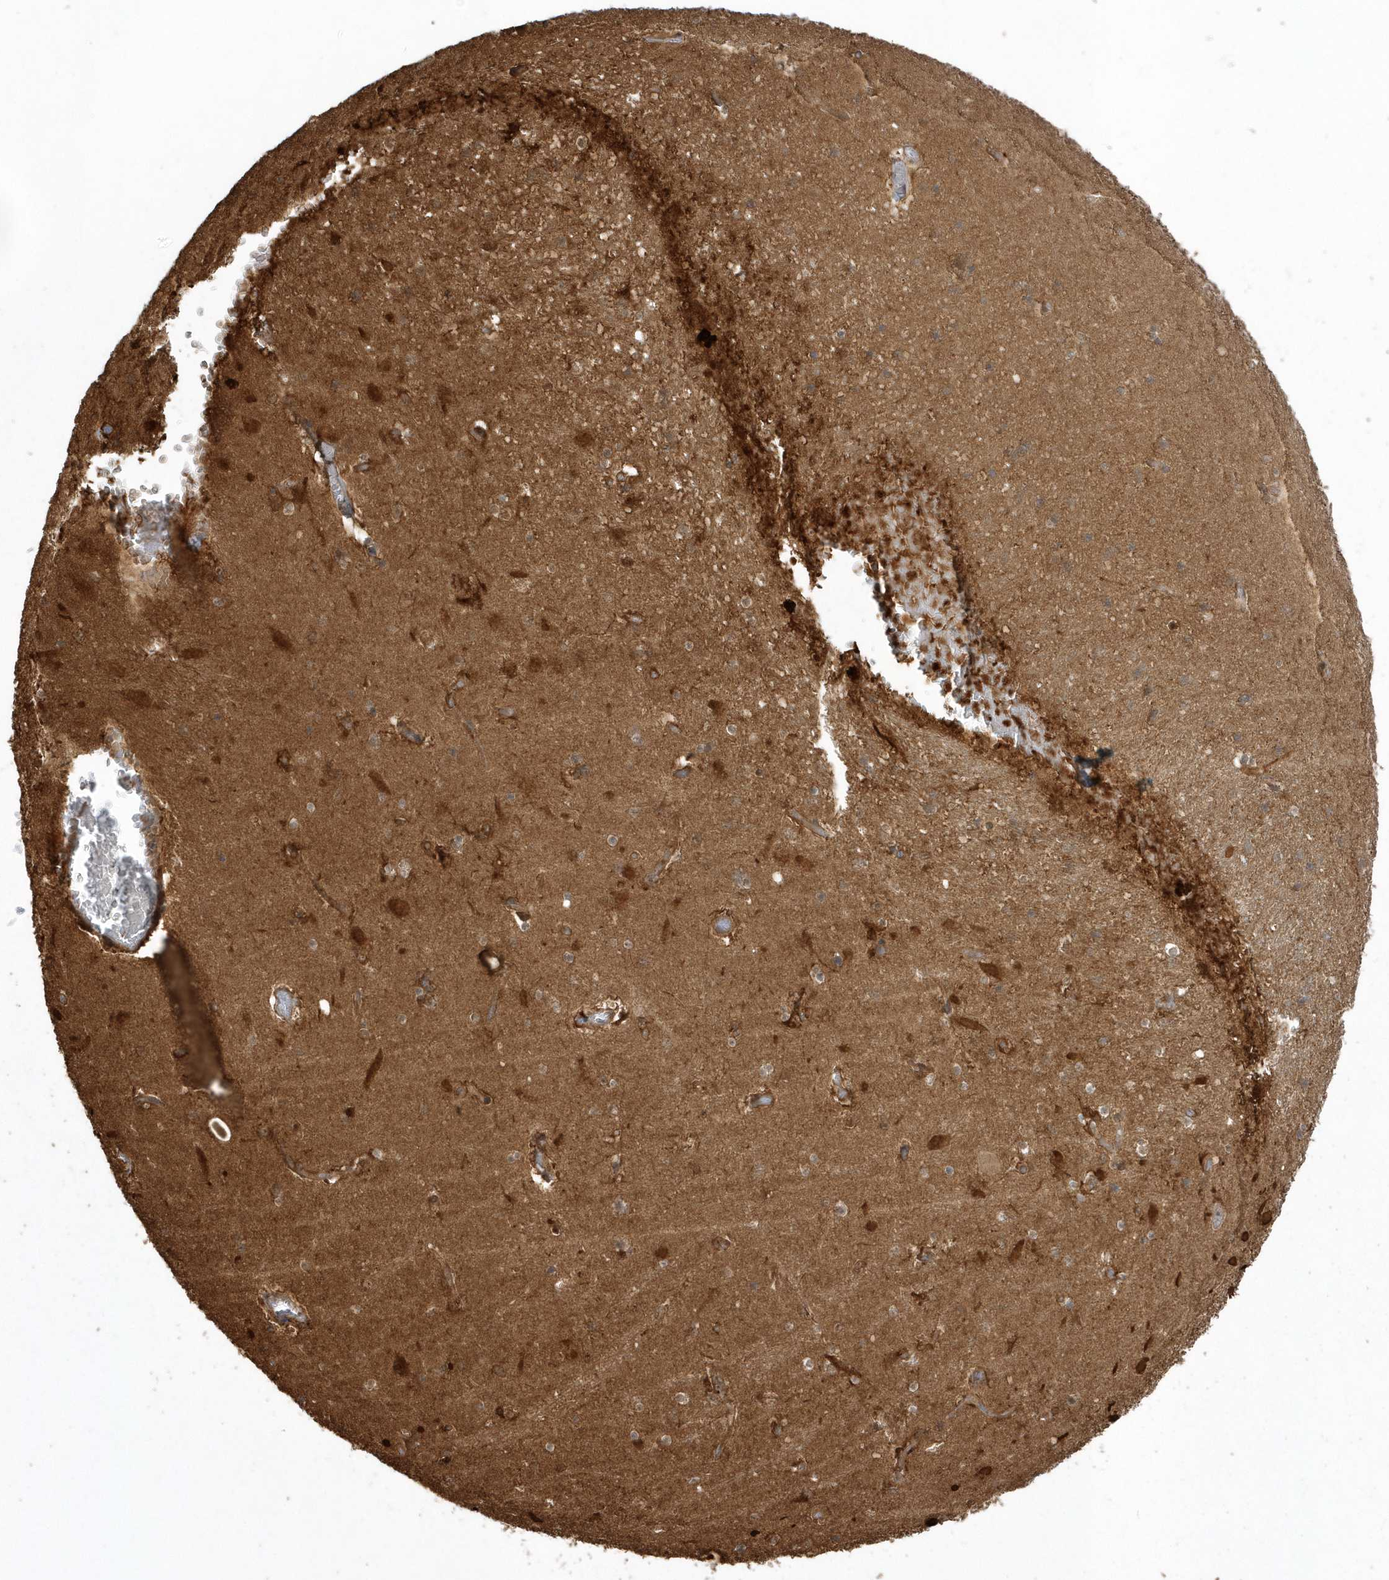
{"staining": {"intensity": "moderate", "quantity": "25%-75%", "location": "cytoplasmic/membranous"}, "tissue": "hippocampus", "cell_type": "Glial cells", "image_type": "normal", "snomed": [{"axis": "morphology", "description": "Normal tissue, NOS"}, {"axis": "topography", "description": "Hippocampus"}], "caption": "High-power microscopy captured an IHC image of normal hippocampus, revealing moderate cytoplasmic/membranous positivity in approximately 25%-75% of glial cells.", "gene": "HNMT", "patient": {"sex": "female", "age": 52}}